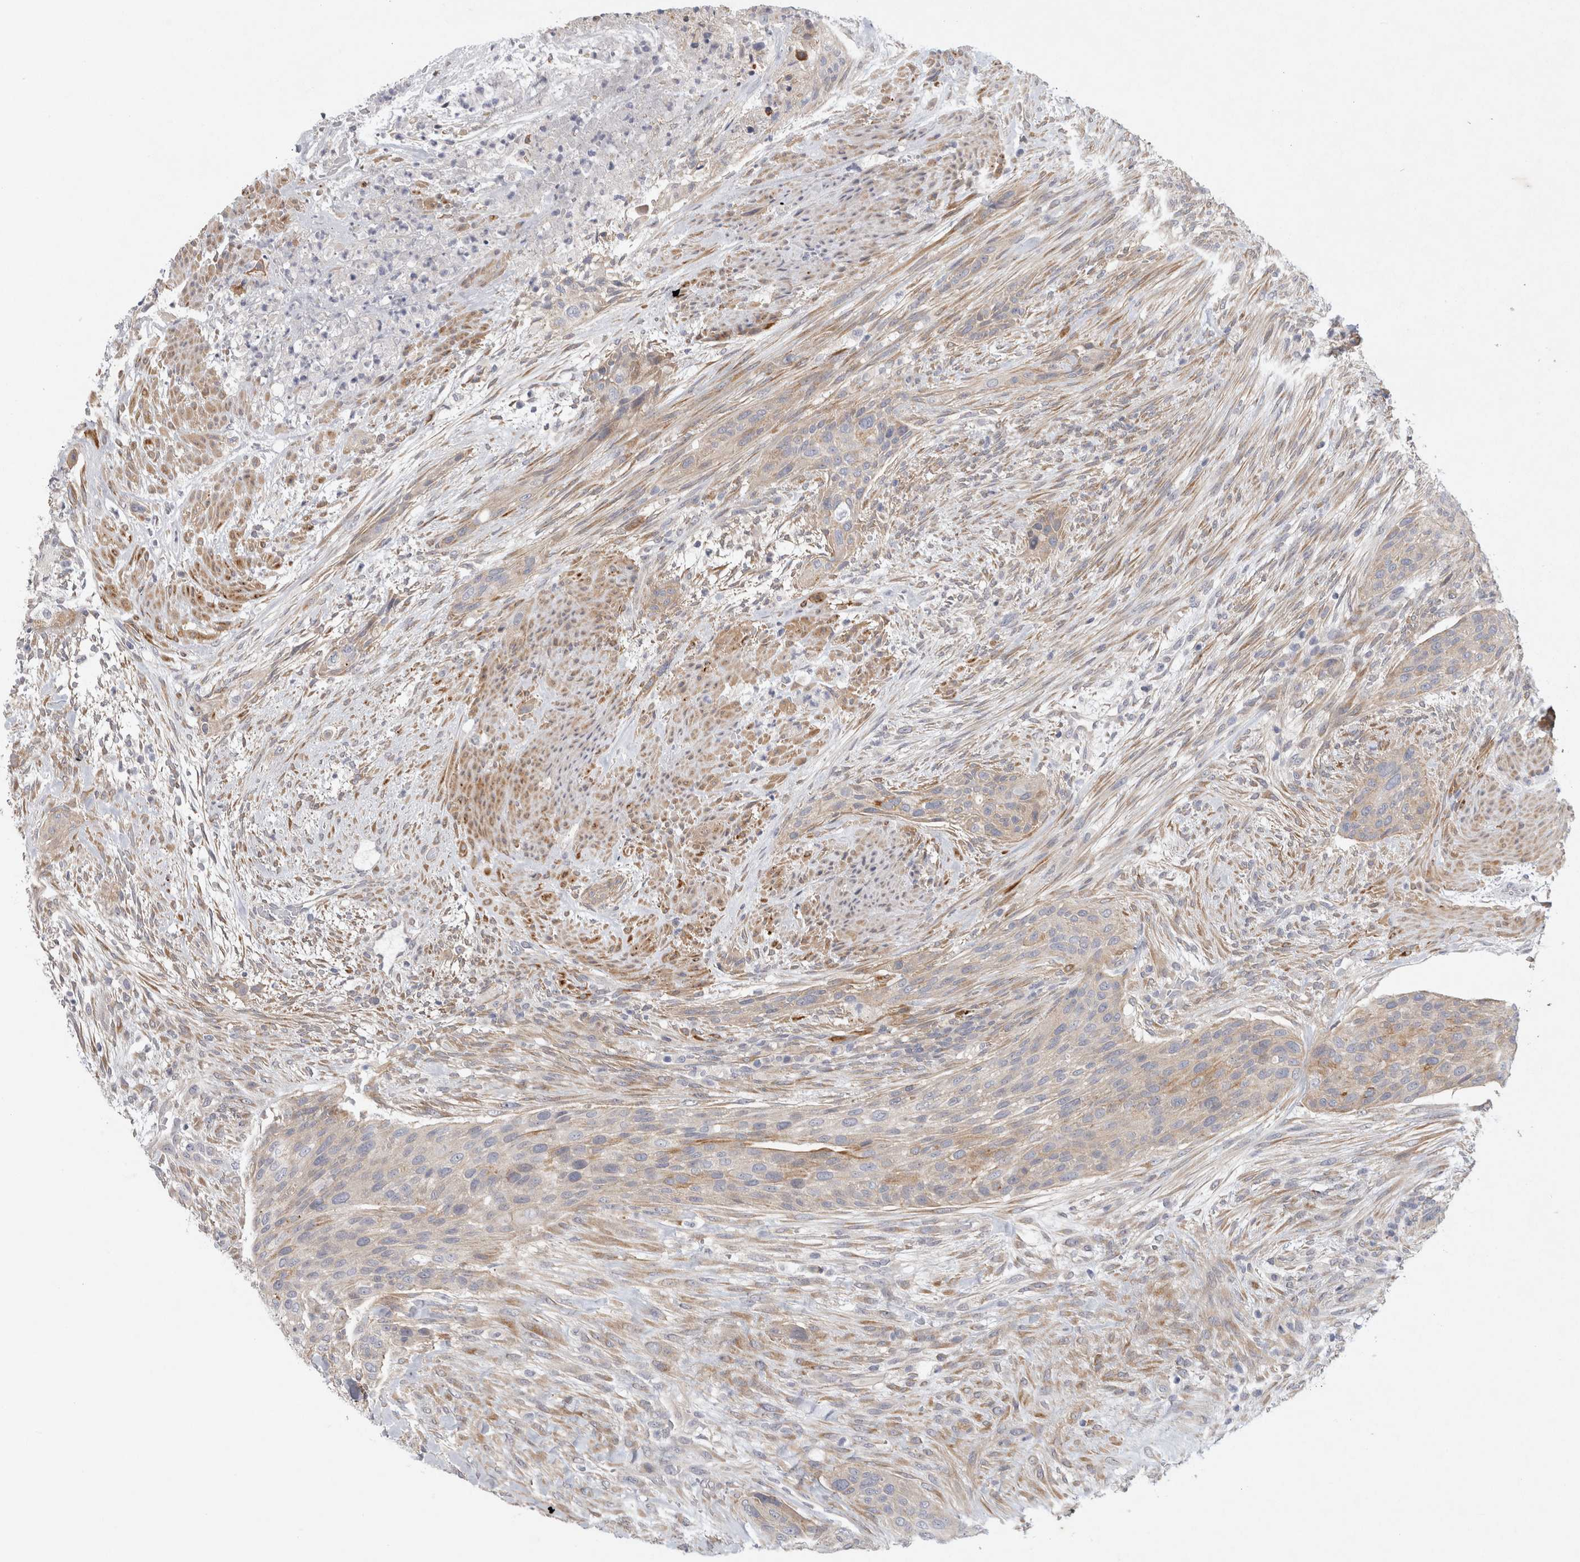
{"staining": {"intensity": "weak", "quantity": "<25%", "location": "cytoplasmic/membranous"}, "tissue": "urothelial cancer", "cell_type": "Tumor cells", "image_type": "cancer", "snomed": [{"axis": "morphology", "description": "Urothelial carcinoma, High grade"}, {"axis": "topography", "description": "Urinary bladder"}], "caption": "Immunohistochemical staining of human urothelial cancer exhibits no significant staining in tumor cells.", "gene": "BZW2", "patient": {"sex": "male", "age": 35}}